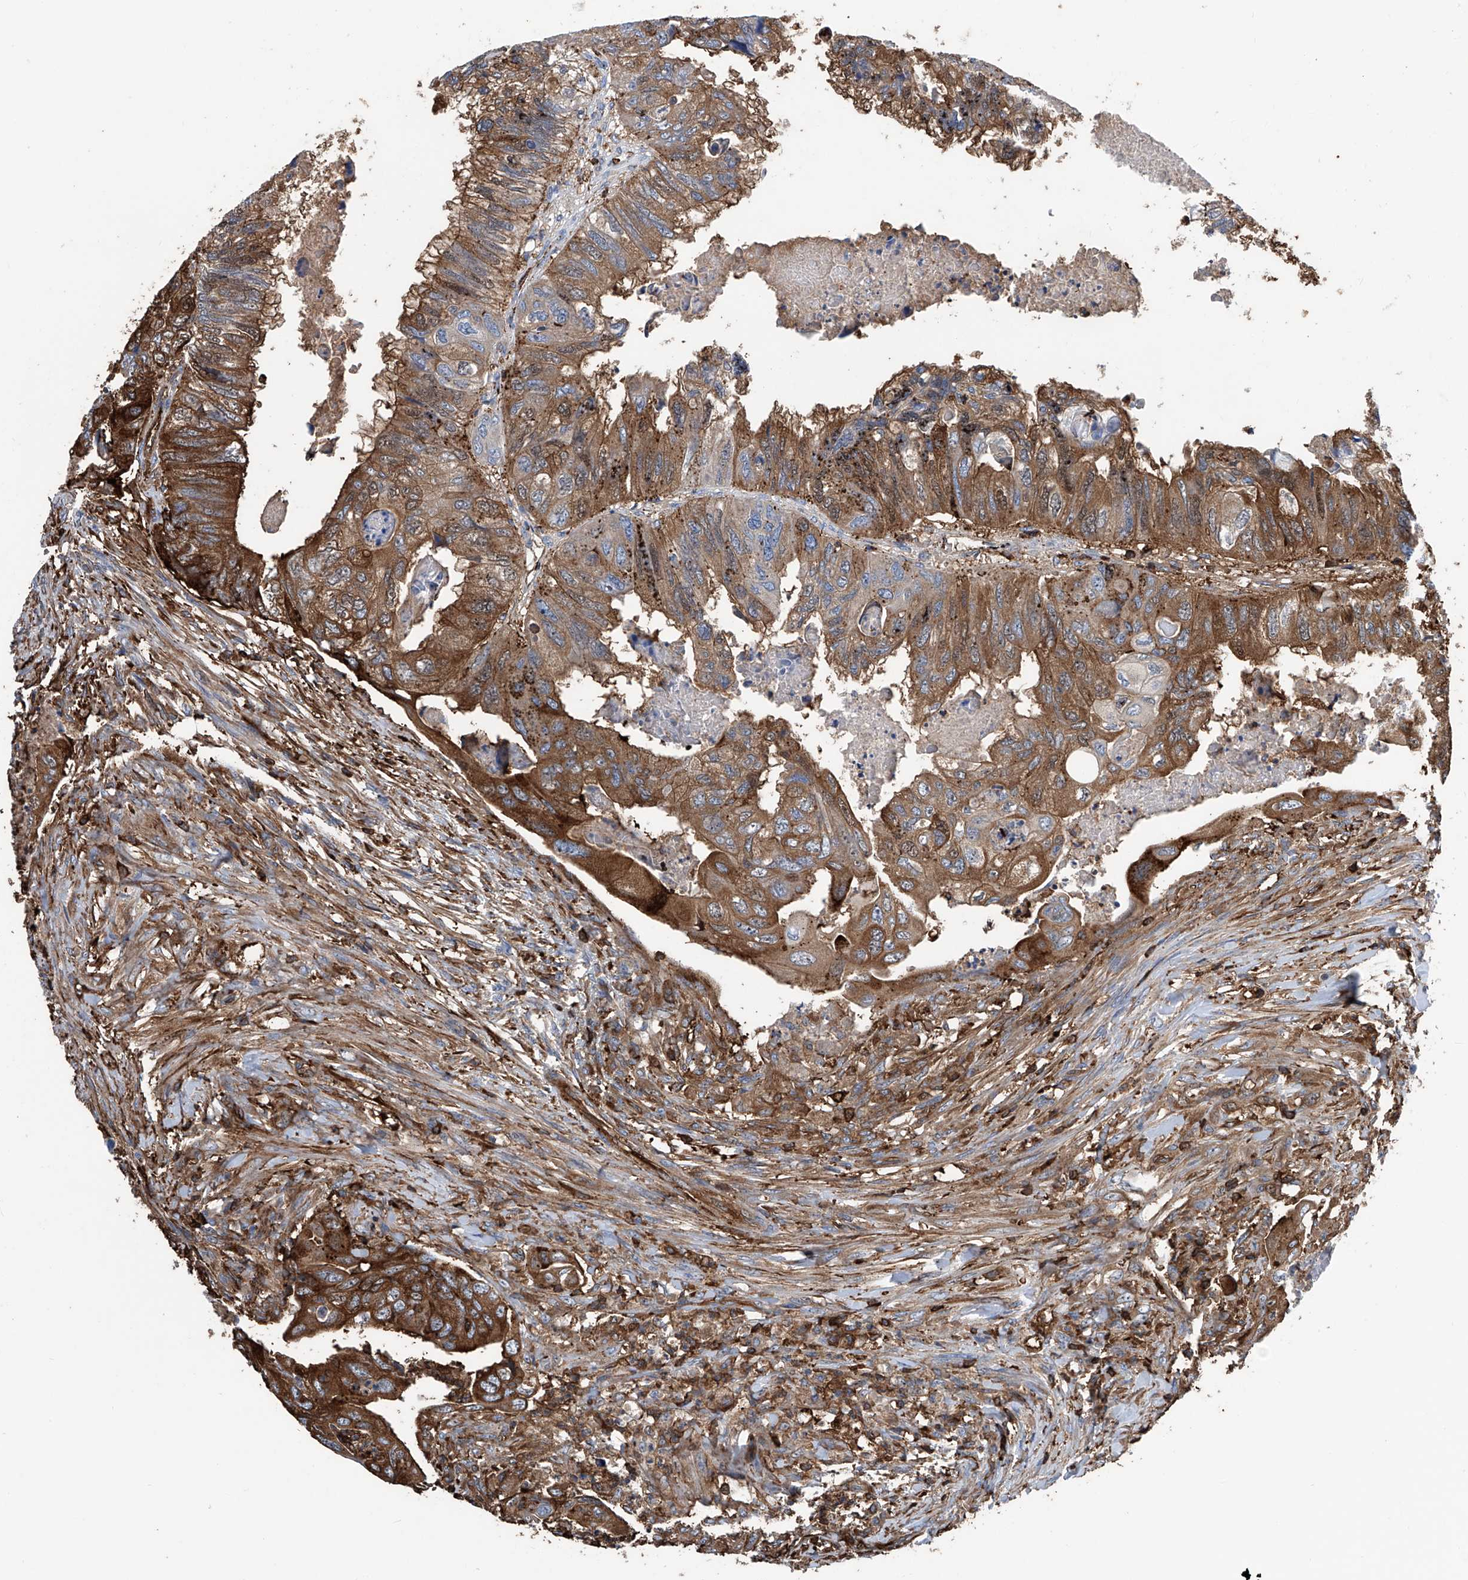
{"staining": {"intensity": "moderate", "quantity": ">75%", "location": "cytoplasmic/membranous"}, "tissue": "colorectal cancer", "cell_type": "Tumor cells", "image_type": "cancer", "snomed": [{"axis": "morphology", "description": "Adenocarcinoma, NOS"}, {"axis": "topography", "description": "Rectum"}], "caption": "Tumor cells reveal medium levels of moderate cytoplasmic/membranous staining in about >75% of cells in colorectal adenocarcinoma. The protein of interest is shown in brown color, while the nuclei are stained blue.", "gene": "ZNF484", "patient": {"sex": "male", "age": 63}}